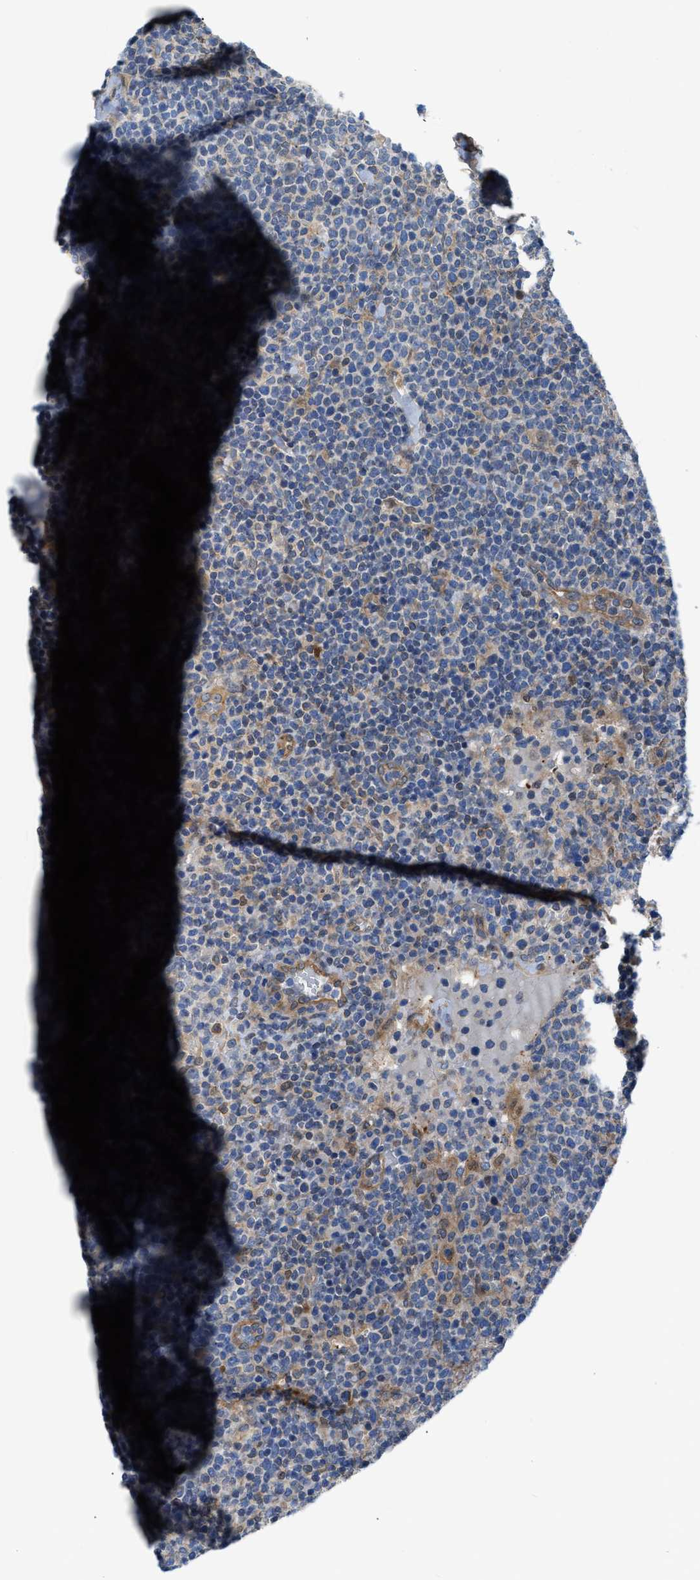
{"staining": {"intensity": "weak", "quantity": "<25%", "location": "cytoplasmic/membranous"}, "tissue": "lymphoma", "cell_type": "Tumor cells", "image_type": "cancer", "snomed": [{"axis": "morphology", "description": "Malignant lymphoma, non-Hodgkin's type, High grade"}, {"axis": "topography", "description": "Lymph node"}], "caption": "High-grade malignant lymphoma, non-Hodgkin's type stained for a protein using immunohistochemistry (IHC) reveals no staining tumor cells.", "gene": "DMAC1", "patient": {"sex": "male", "age": 61}}